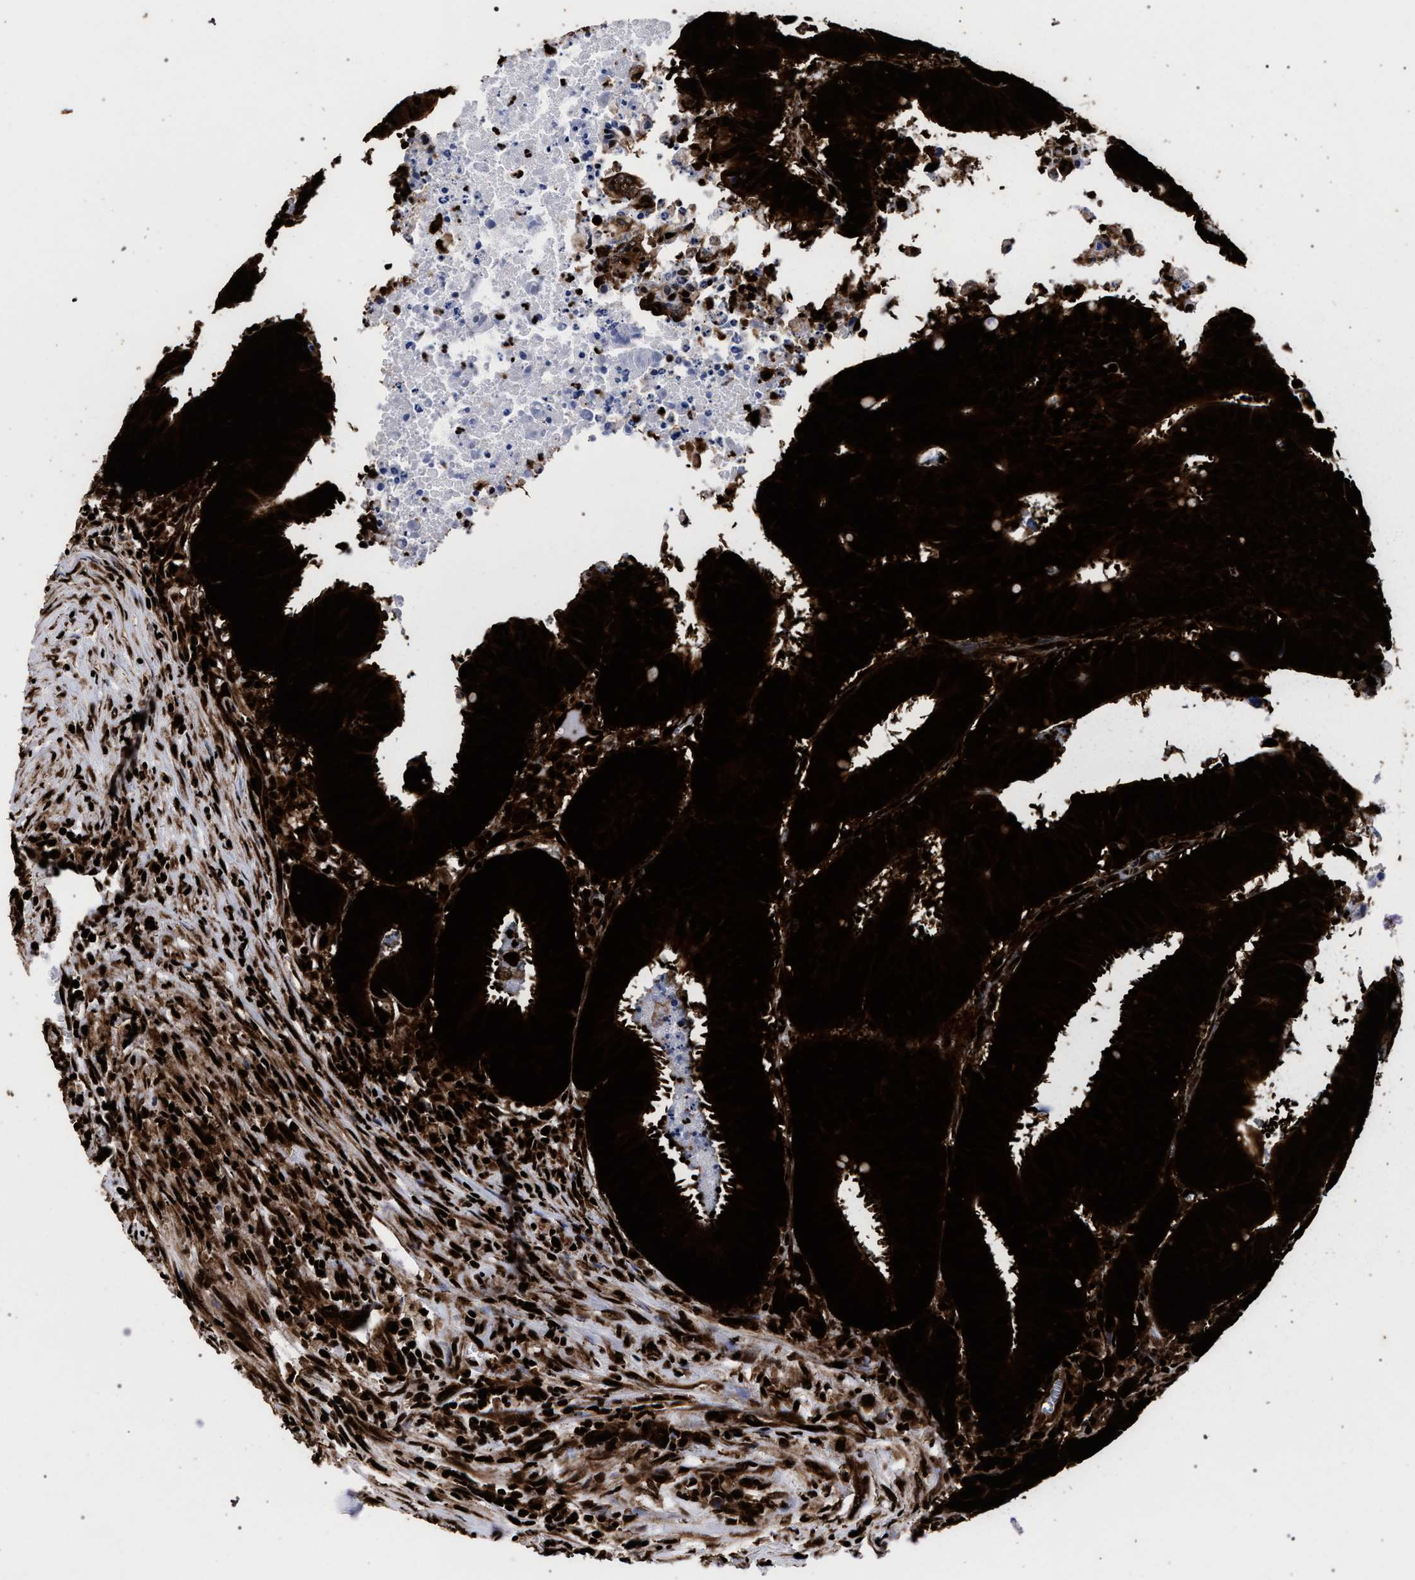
{"staining": {"intensity": "strong", "quantity": ">75%", "location": "cytoplasmic/membranous,nuclear"}, "tissue": "colorectal cancer", "cell_type": "Tumor cells", "image_type": "cancer", "snomed": [{"axis": "morphology", "description": "Adenocarcinoma, NOS"}, {"axis": "topography", "description": "Colon"}], "caption": "A brown stain highlights strong cytoplasmic/membranous and nuclear expression of a protein in human colorectal adenocarcinoma tumor cells. (Brightfield microscopy of DAB IHC at high magnification).", "gene": "HNRNPA1", "patient": {"sex": "male", "age": 45}}